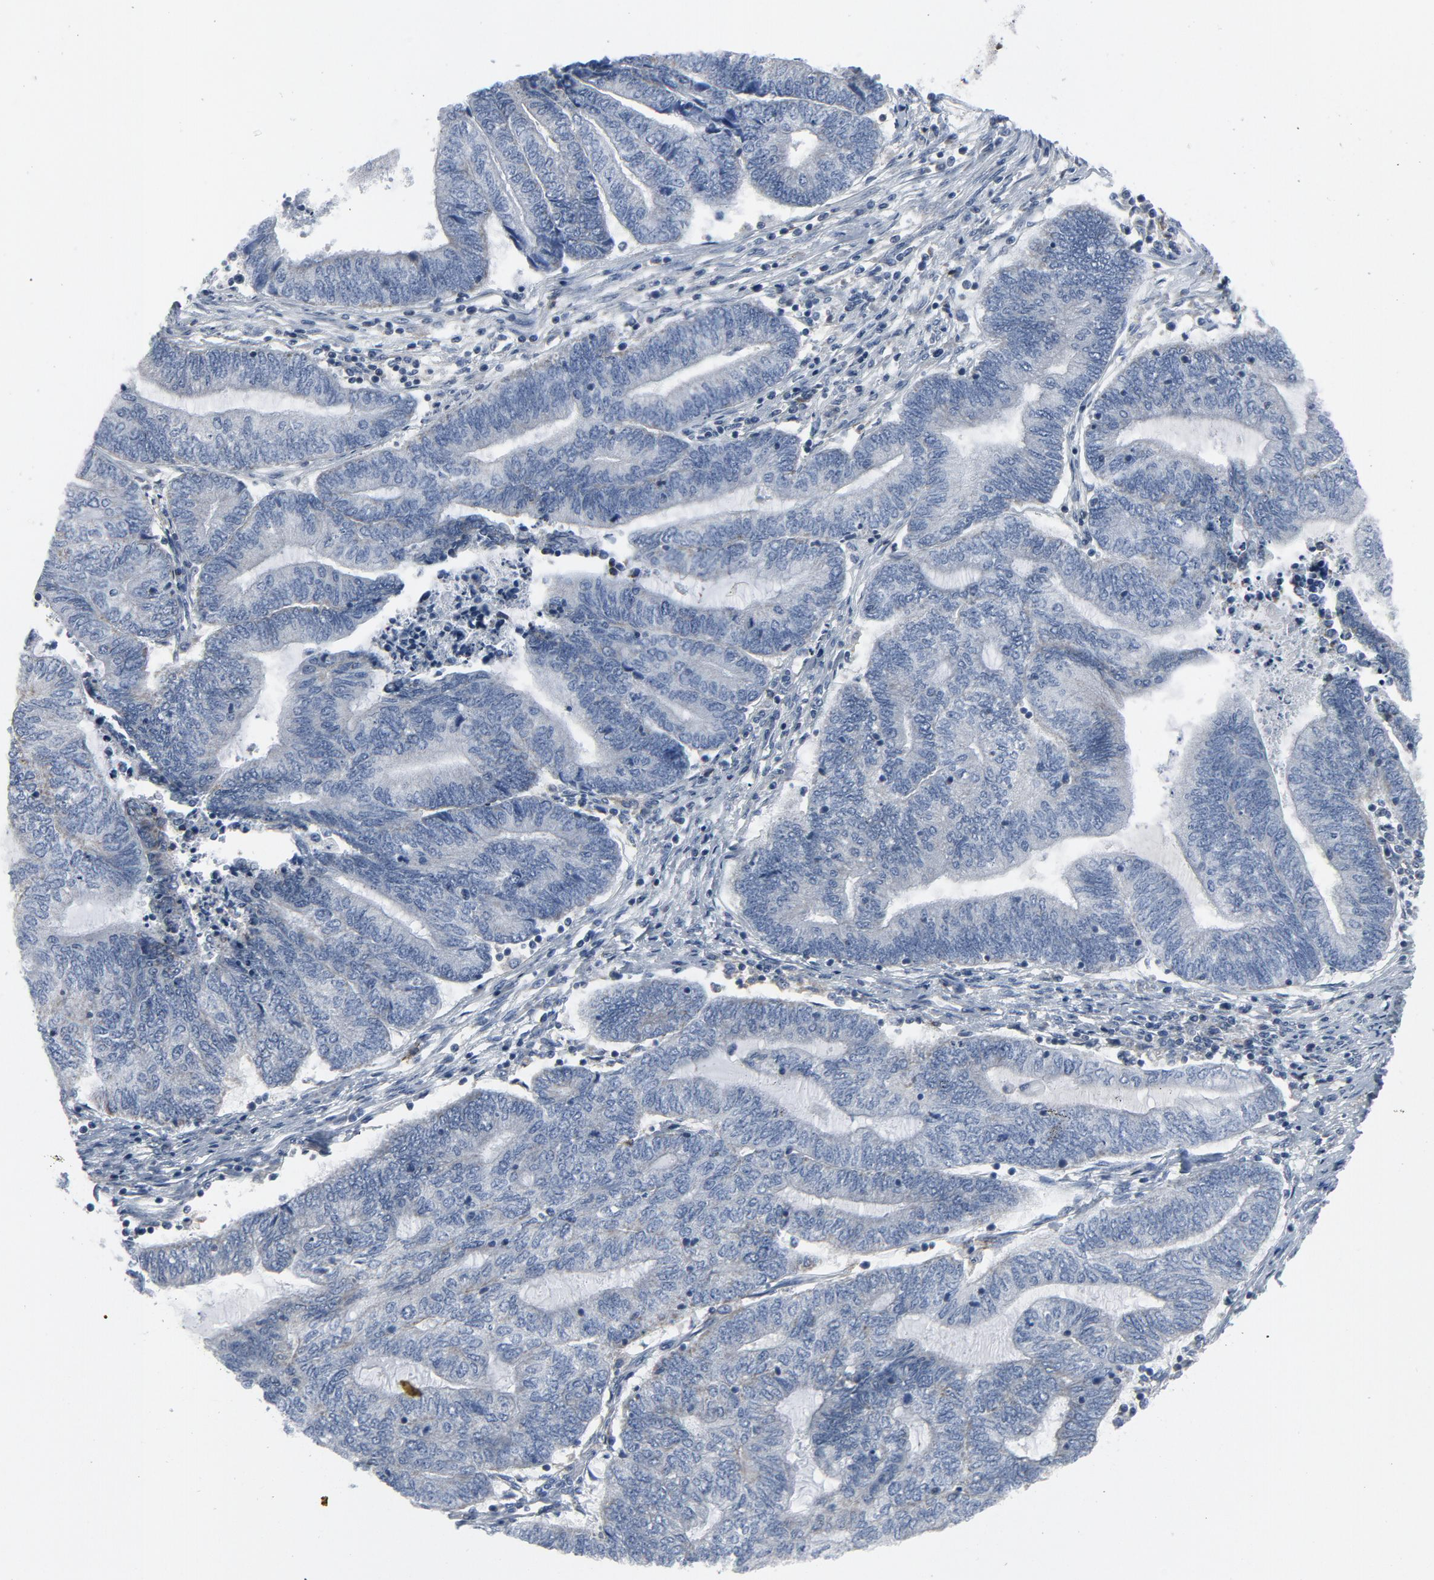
{"staining": {"intensity": "negative", "quantity": "none", "location": "none"}, "tissue": "endometrial cancer", "cell_type": "Tumor cells", "image_type": "cancer", "snomed": [{"axis": "morphology", "description": "Adenocarcinoma, NOS"}, {"axis": "topography", "description": "Uterus"}, {"axis": "topography", "description": "Endometrium"}], "caption": "An immunohistochemistry (IHC) histopathology image of adenocarcinoma (endometrial) is shown. There is no staining in tumor cells of adenocarcinoma (endometrial). Brightfield microscopy of IHC stained with DAB (brown) and hematoxylin (blue), captured at high magnification.", "gene": "GPX2", "patient": {"sex": "female", "age": 70}}